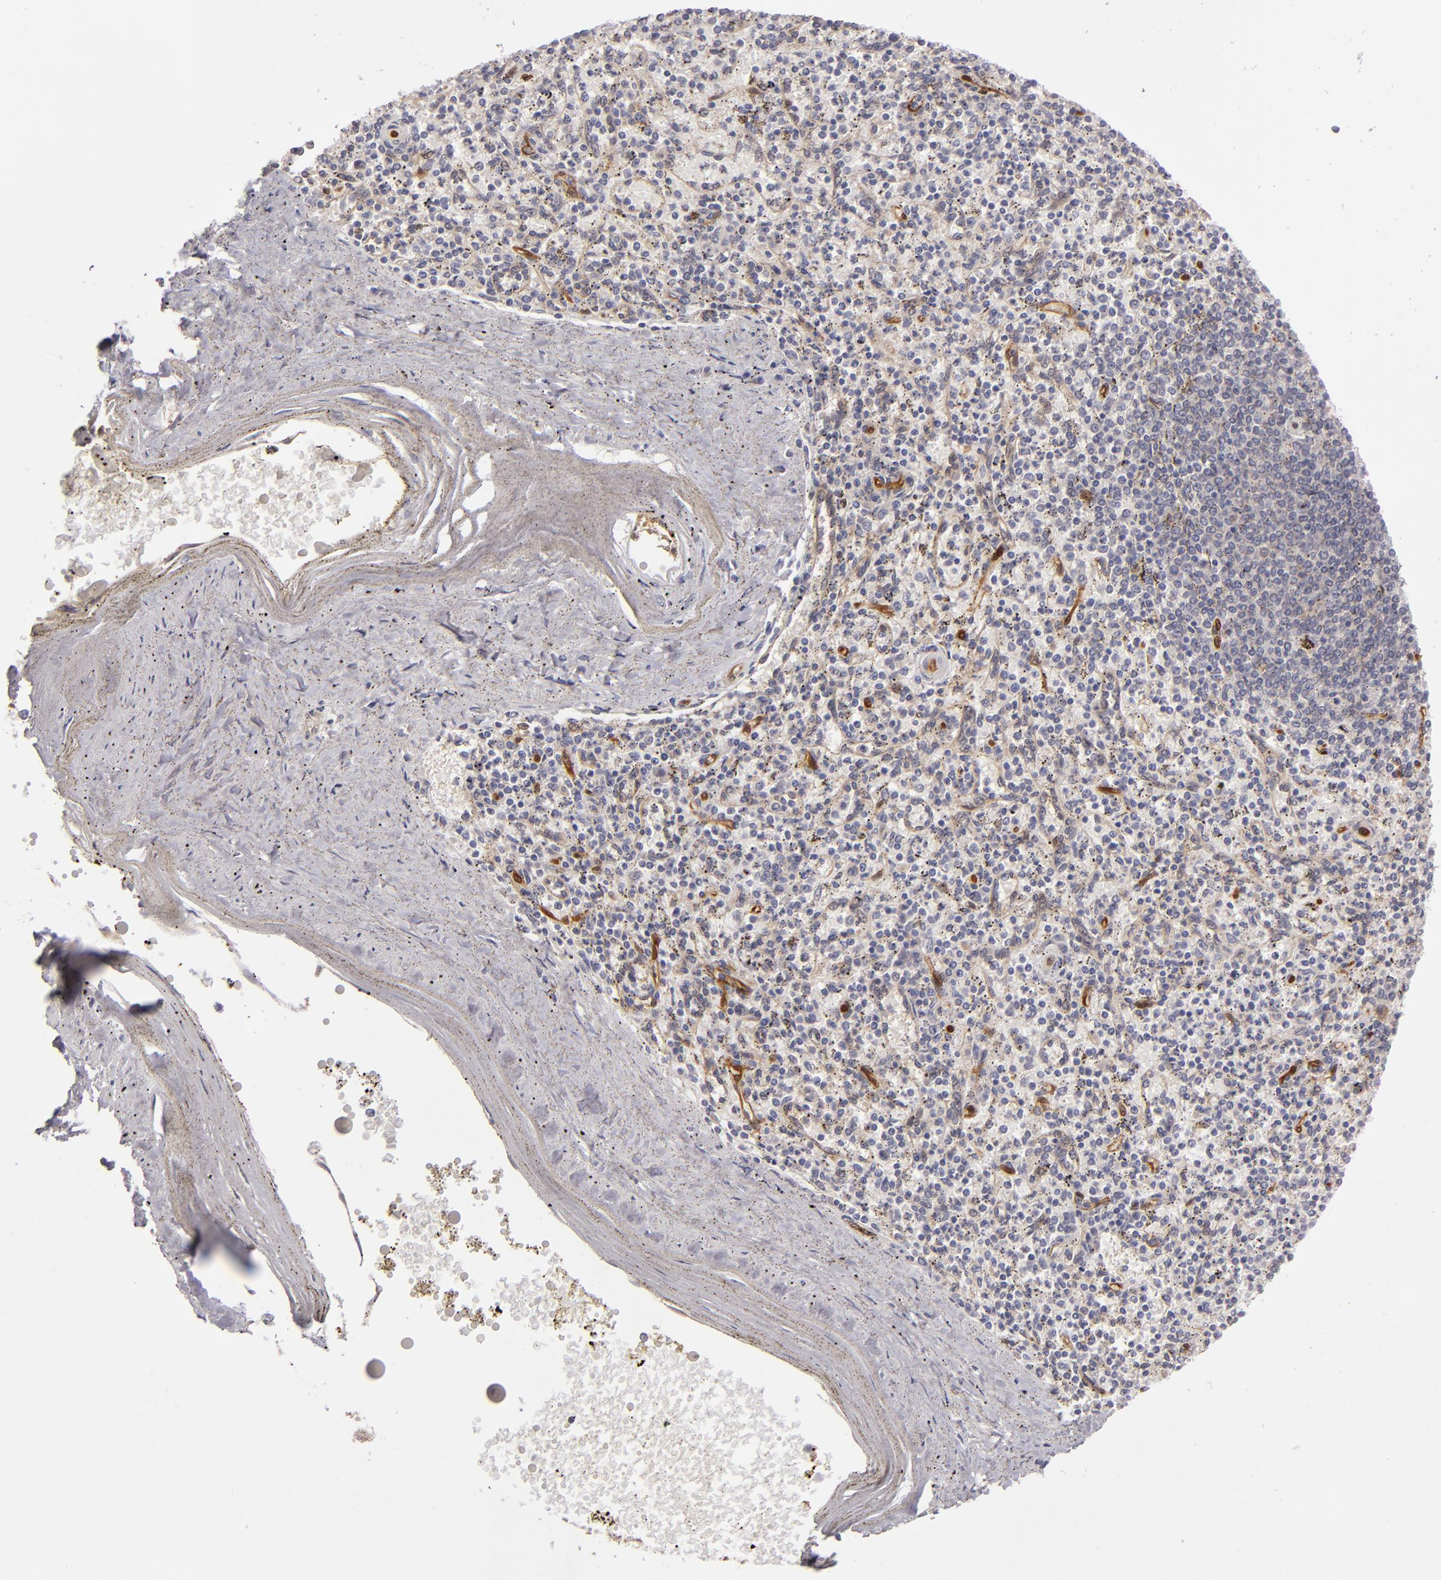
{"staining": {"intensity": "negative", "quantity": "none", "location": "none"}, "tissue": "spleen", "cell_type": "Cells in red pulp", "image_type": "normal", "snomed": [{"axis": "morphology", "description": "Normal tissue, NOS"}, {"axis": "topography", "description": "Spleen"}], "caption": "Immunohistochemistry (IHC) of benign human spleen exhibits no staining in cells in red pulp.", "gene": "SH2D4A", "patient": {"sex": "male", "age": 72}}